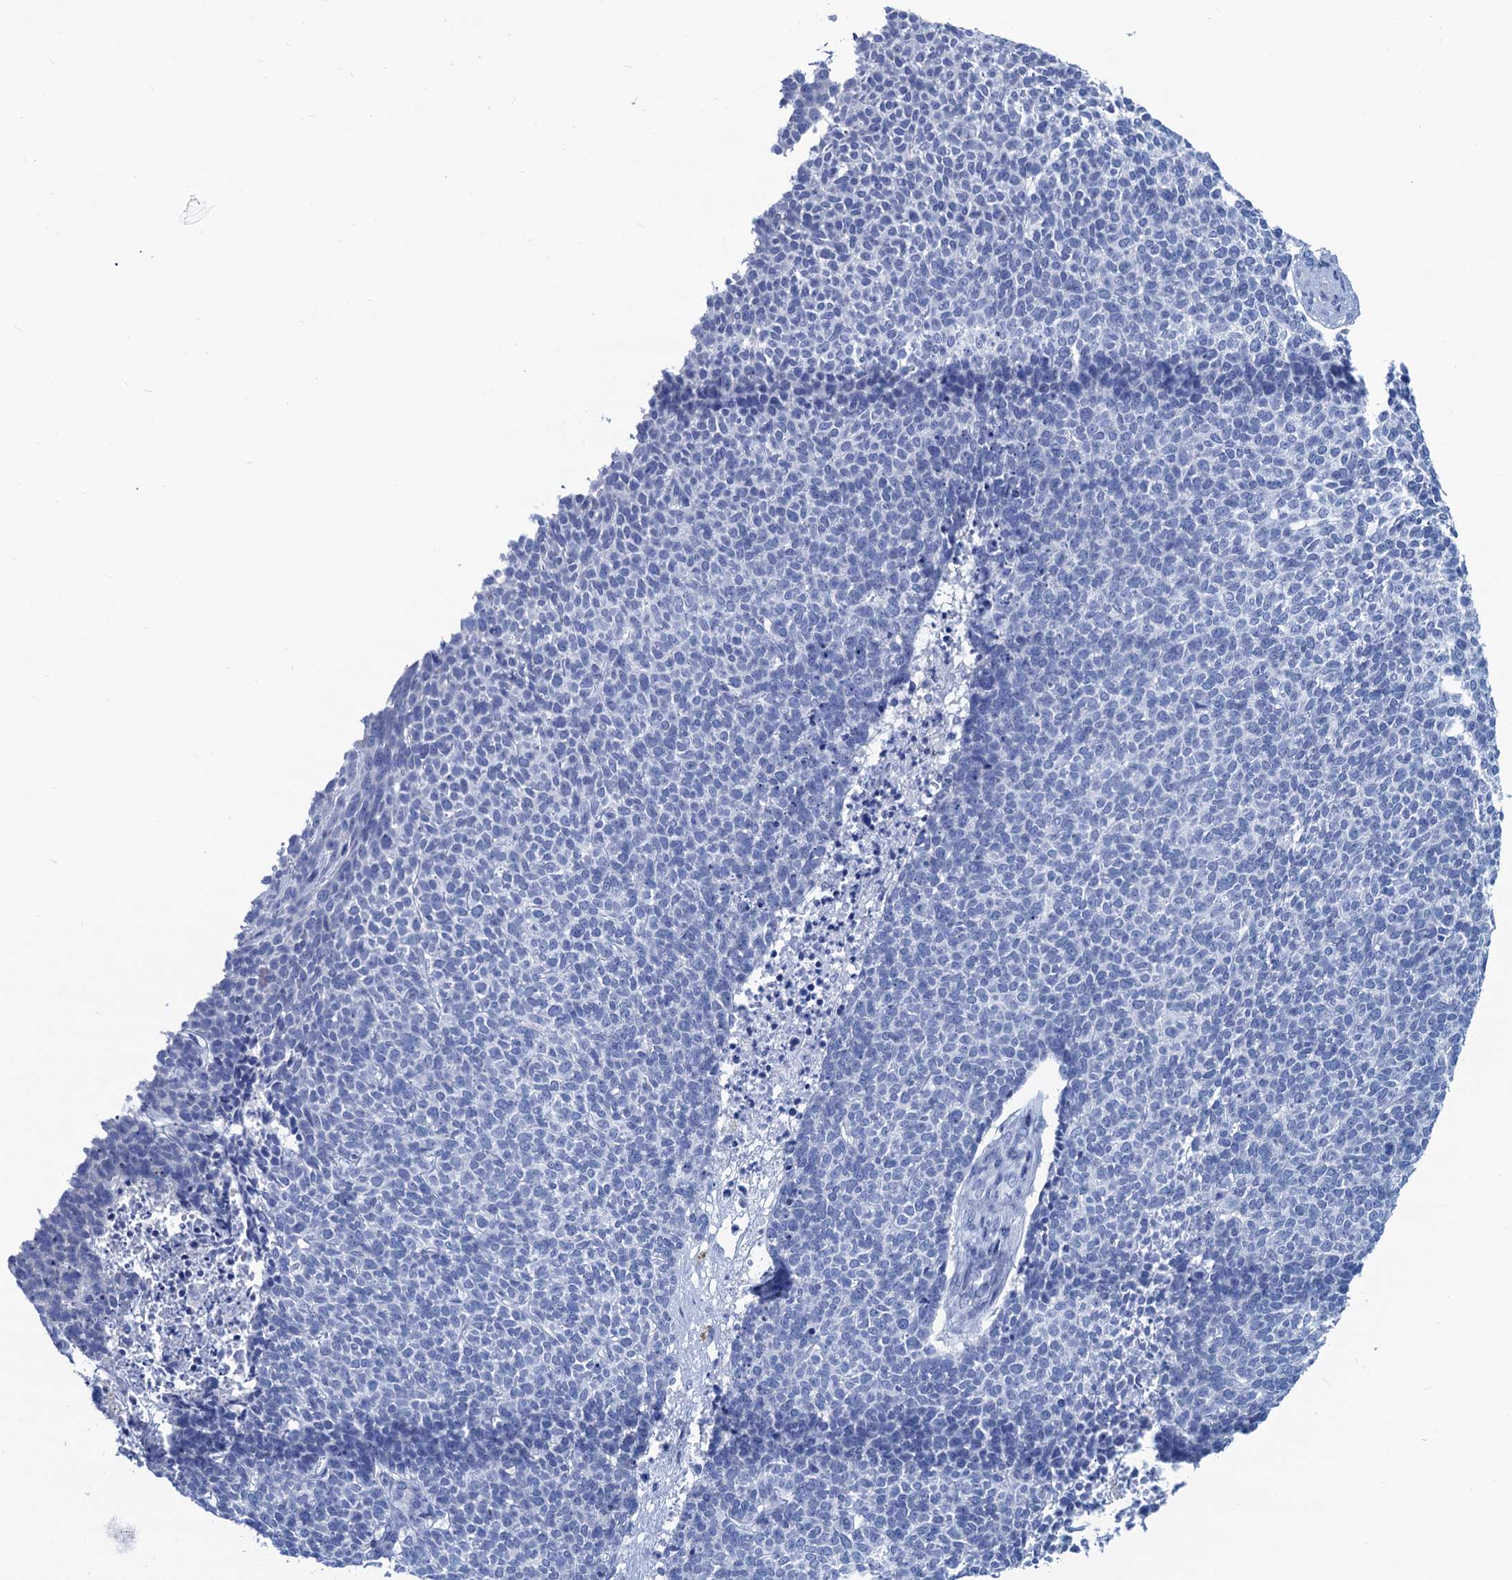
{"staining": {"intensity": "negative", "quantity": "none", "location": "none"}, "tissue": "skin cancer", "cell_type": "Tumor cells", "image_type": "cancer", "snomed": [{"axis": "morphology", "description": "Basal cell carcinoma"}, {"axis": "topography", "description": "Skin"}], "caption": "Immunohistochemistry of skin basal cell carcinoma shows no staining in tumor cells.", "gene": "CABYR", "patient": {"sex": "female", "age": 84}}